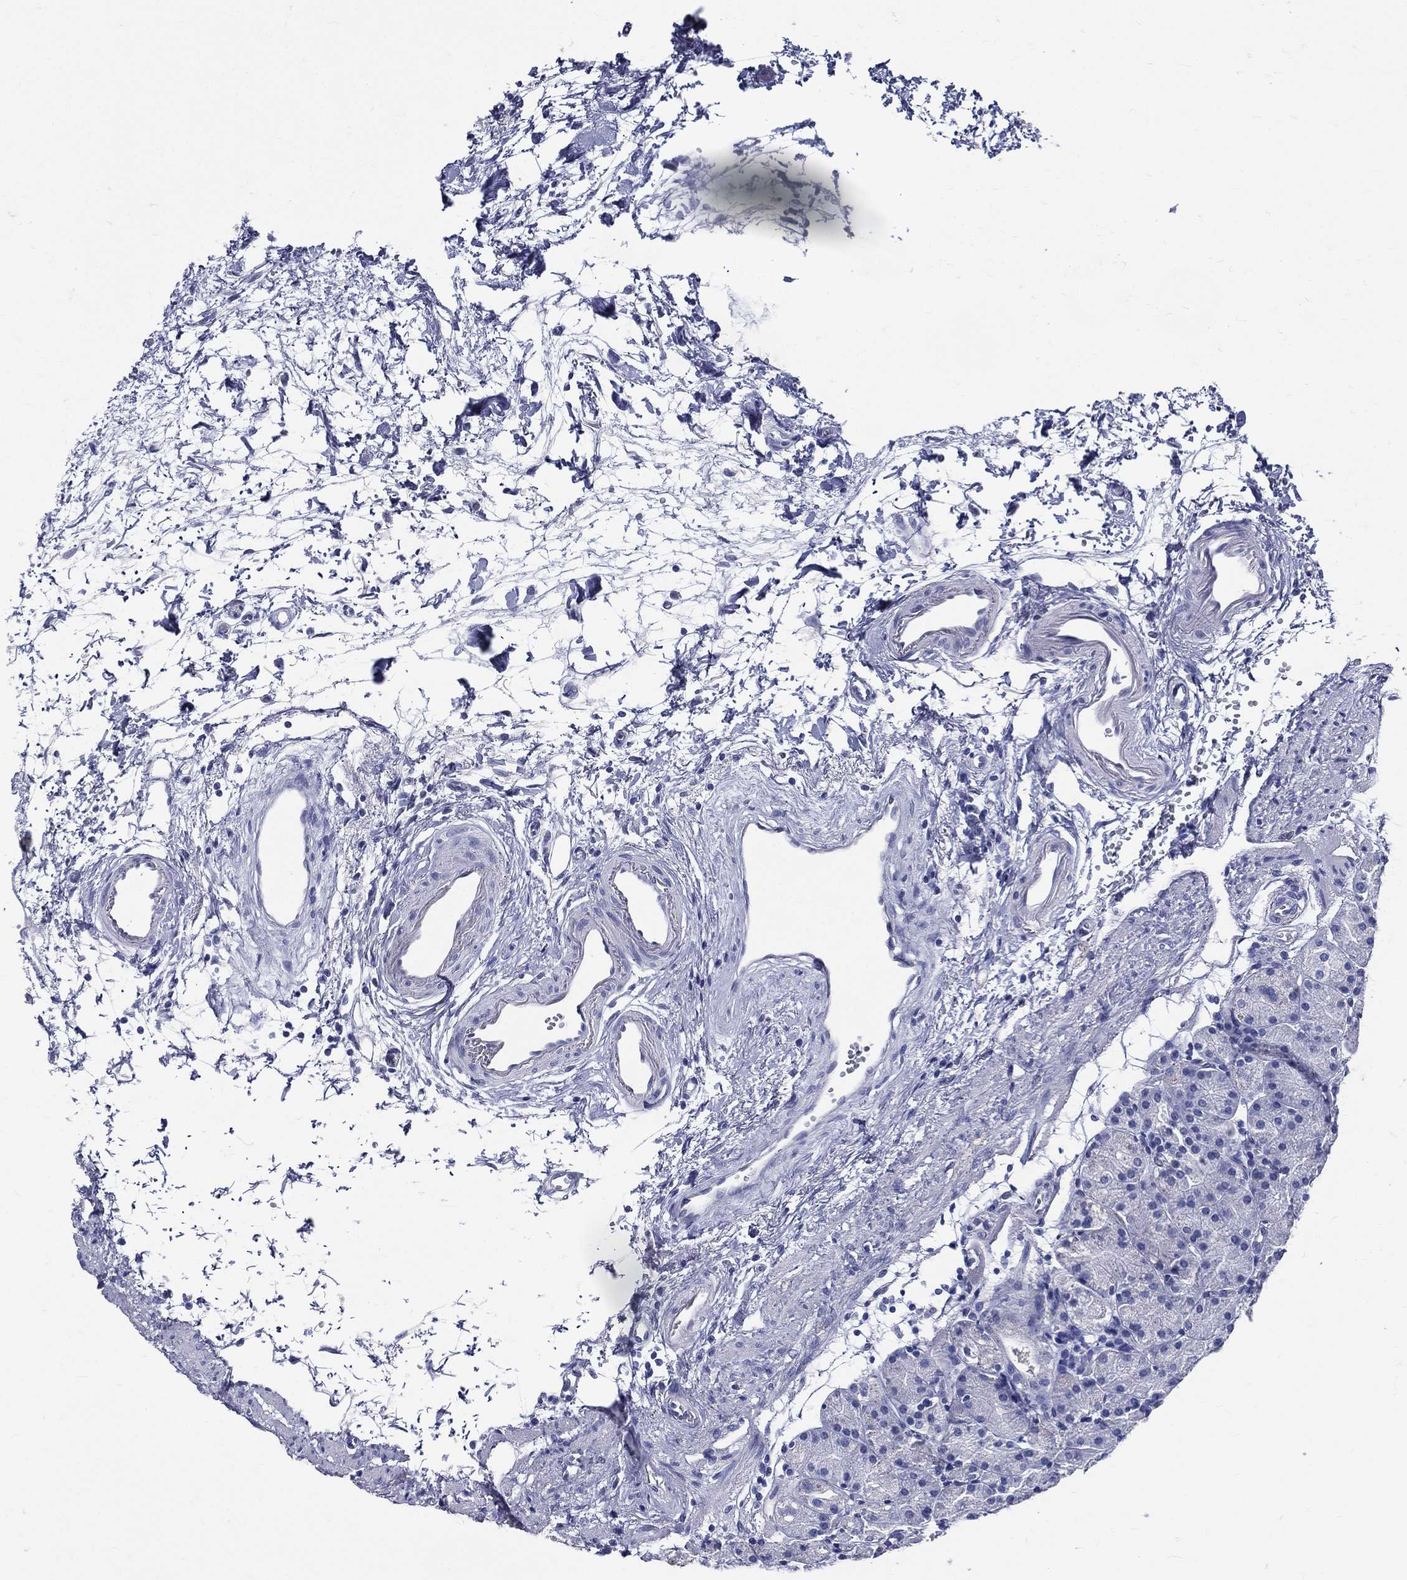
{"staining": {"intensity": "negative", "quantity": "none", "location": "none"}, "tissue": "stomach", "cell_type": "Glandular cells", "image_type": "normal", "snomed": [{"axis": "morphology", "description": "Normal tissue, NOS"}, {"axis": "morphology", "description": "Adenocarcinoma, NOS"}, {"axis": "topography", "description": "Stomach"}], "caption": "IHC of benign stomach exhibits no staining in glandular cells.", "gene": "DPYS", "patient": {"sex": "female", "age": 81}}